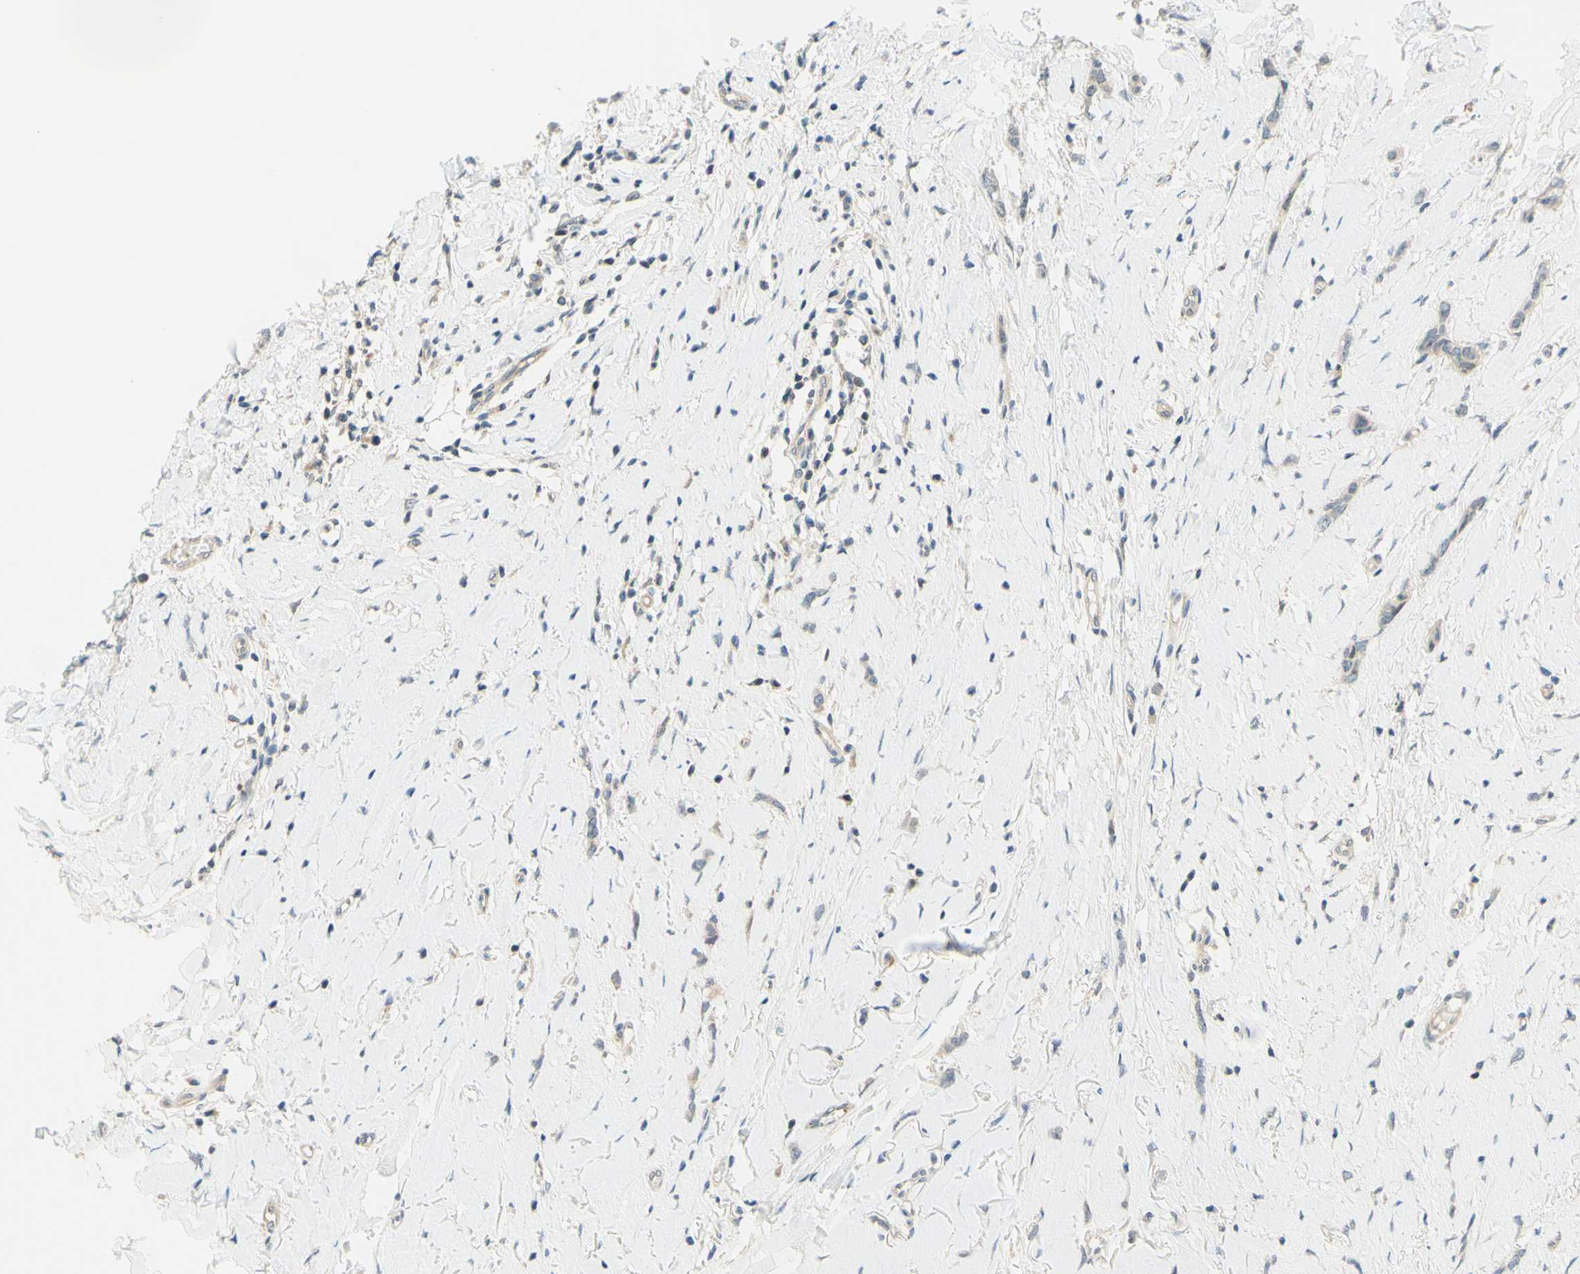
{"staining": {"intensity": "weak", "quantity": "<25%", "location": "cytoplasmic/membranous"}, "tissue": "breast cancer", "cell_type": "Tumor cells", "image_type": "cancer", "snomed": [{"axis": "morphology", "description": "Lobular carcinoma"}, {"axis": "topography", "description": "Skin"}, {"axis": "topography", "description": "Breast"}], "caption": "DAB (3,3'-diaminobenzidine) immunohistochemical staining of human breast lobular carcinoma exhibits no significant positivity in tumor cells. (Stains: DAB (3,3'-diaminobenzidine) IHC with hematoxylin counter stain, Microscopy: brightfield microscopy at high magnification).", "gene": "C2CD2L", "patient": {"sex": "female", "age": 46}}